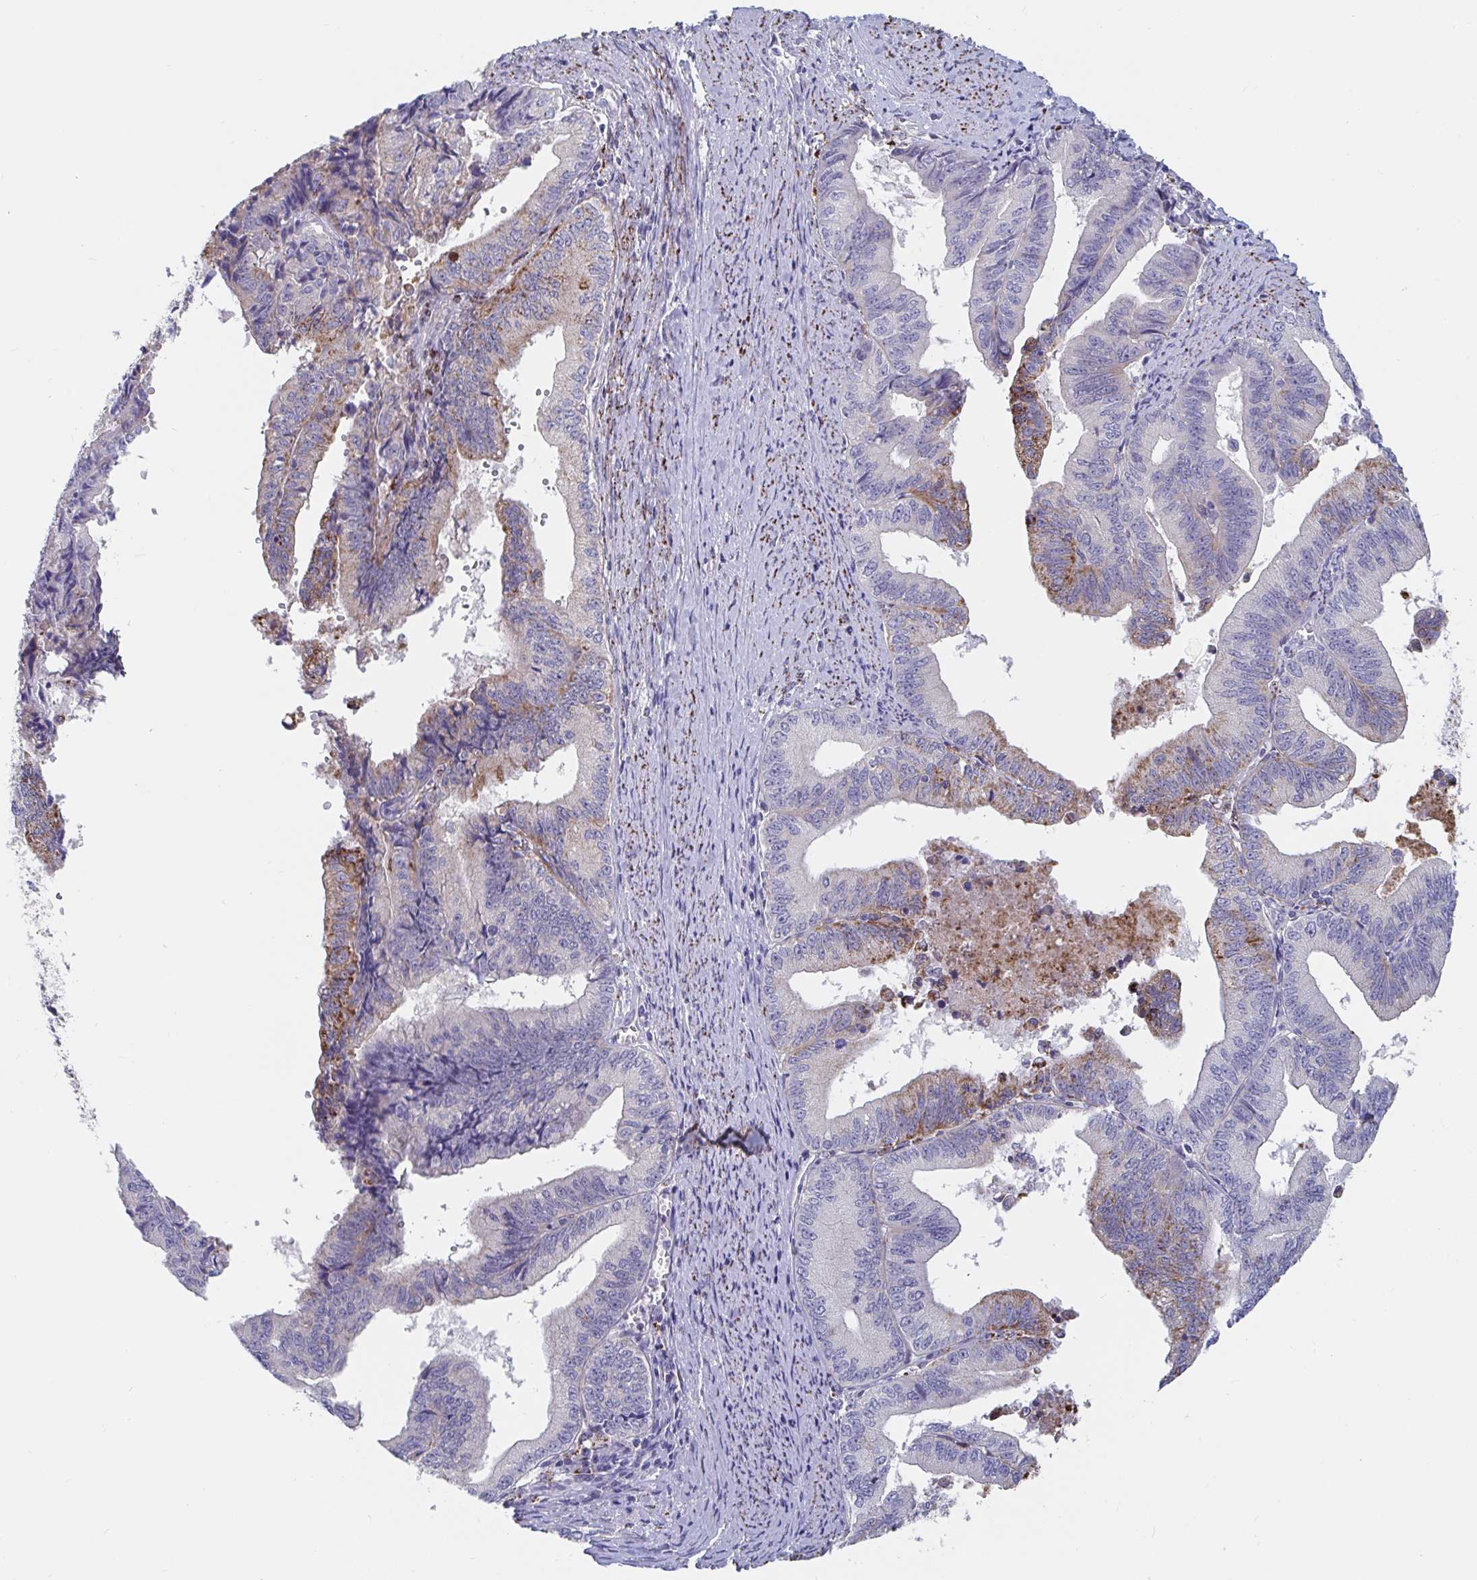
{"staining": {"intensity": "strong", "quantity": "<25%", "location": "cytoplasmic/membranous"}, "tissue": "endometrial cancer", "cell_type": "Tumor cells", "image_type": "cancer", "snomed": [{"axis": "morphology", "description": "Adenocarcinoma, NOS"}, {"axis": "topography", "description": "Endometrium"}], "caption": "Brown immunohistochemical staining in endometrial cancer (adenocarcinoma) exhibits strong cytoplasmic/membranous expression in about <25% of tumor cells.", "gene": "FAM156B", "patient": {"sex": "female", "age": 65}}